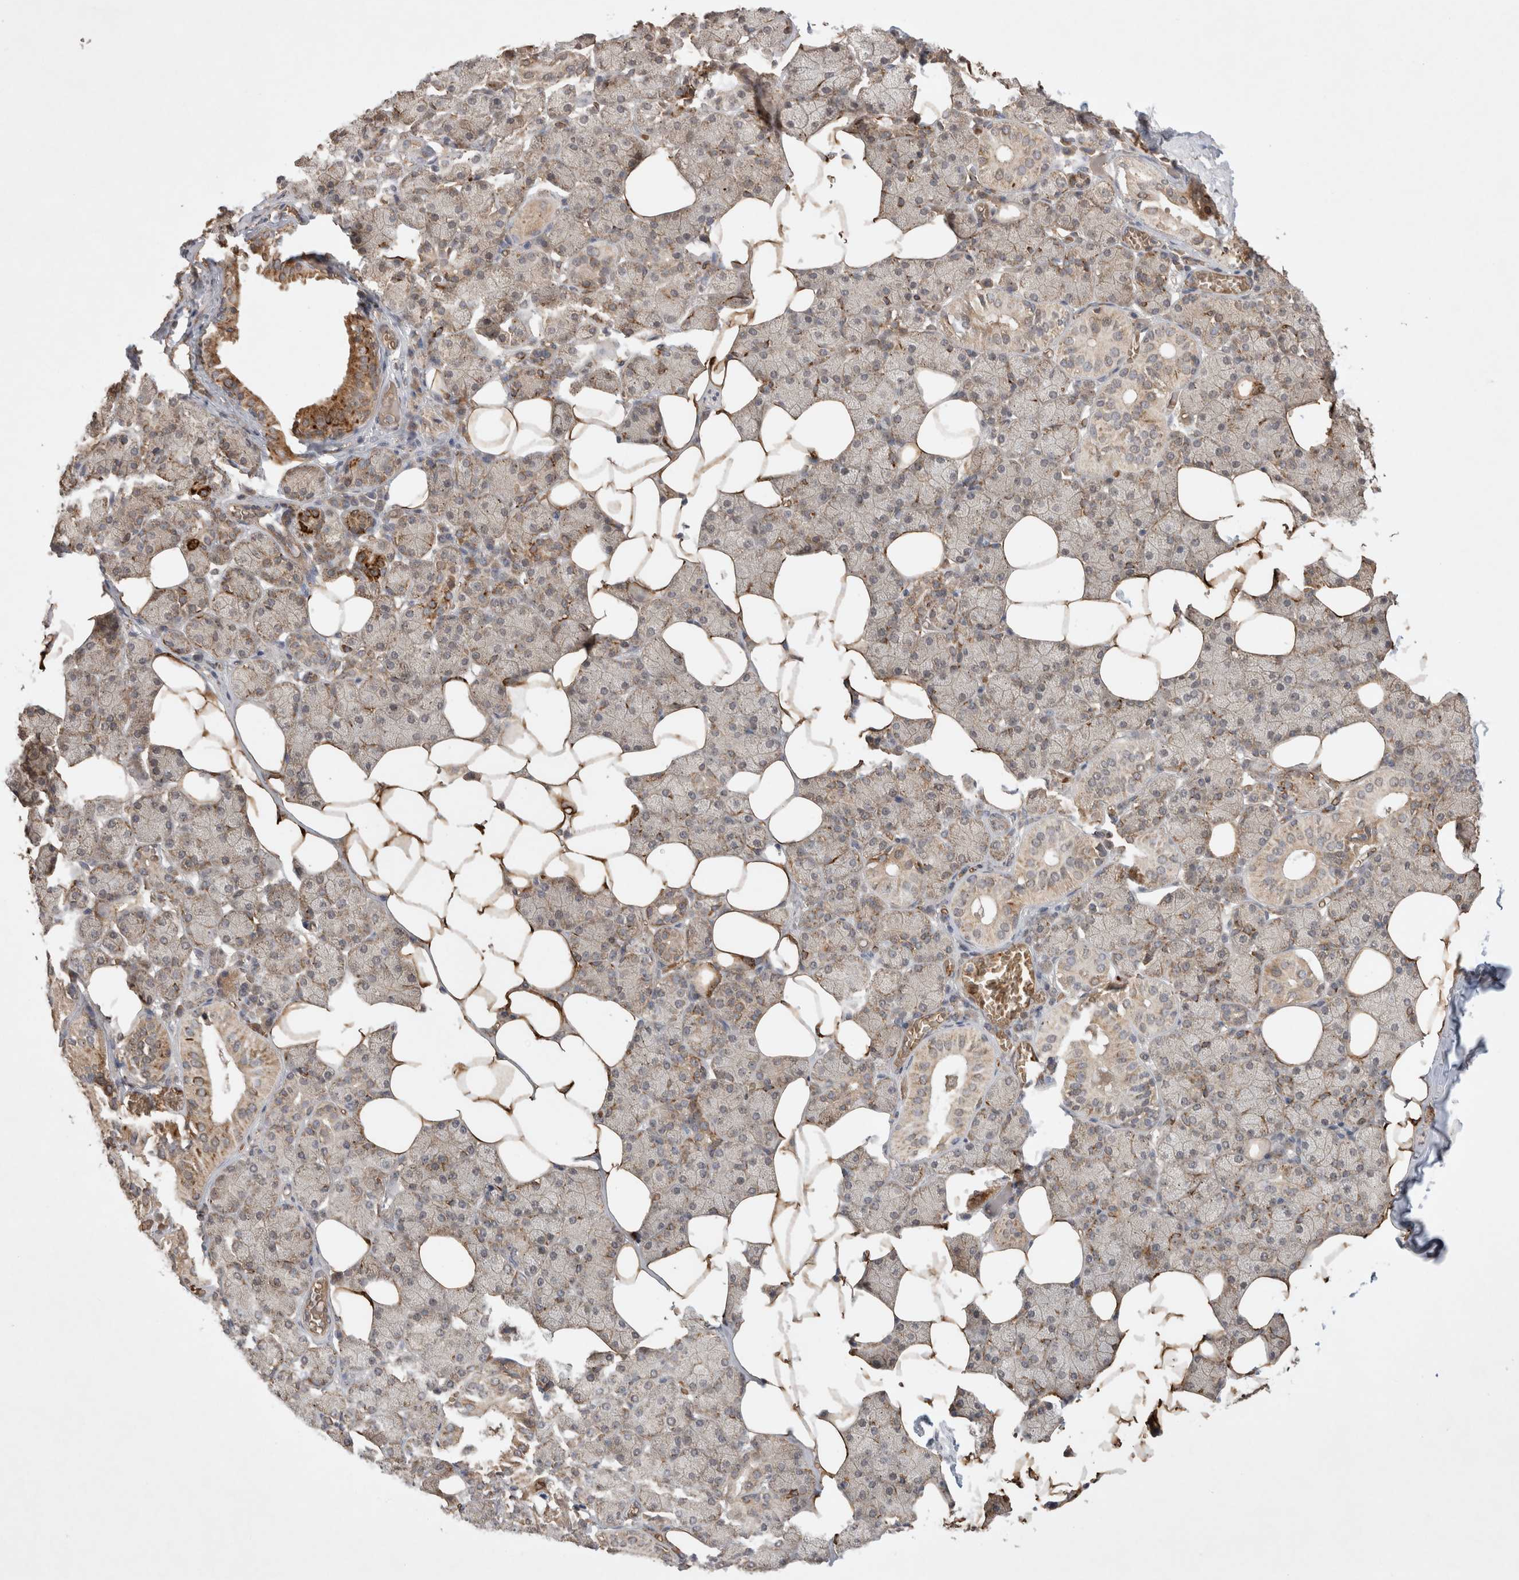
{"staining": {"intensity": "moderate", "quantity": "25%-75%", "location": "cytoplasmic/membranous"}, "tissue": "salivary gland", "cell_type": "Glandular cells", "image_type": "normal", "snomed": [{"axis": "morphology", "description": "Normal tissue, NOS"}, {"axis": "topography", "description": "Salivary gland"}], "caption": "Immunohistochemical staining of normal human salivary gland shows 25%-75% levels of moderate cytoplasmic/membranous protein staining in about 25%-75% of glandular cells. The staining was performed using DAB to visualize the protein expression in brown, while the nuclei were stained in blue with hematoxylin (Magnification: 20x).", "gene": "FAM221A", "patient": {"sex": "female", "age": 33}}